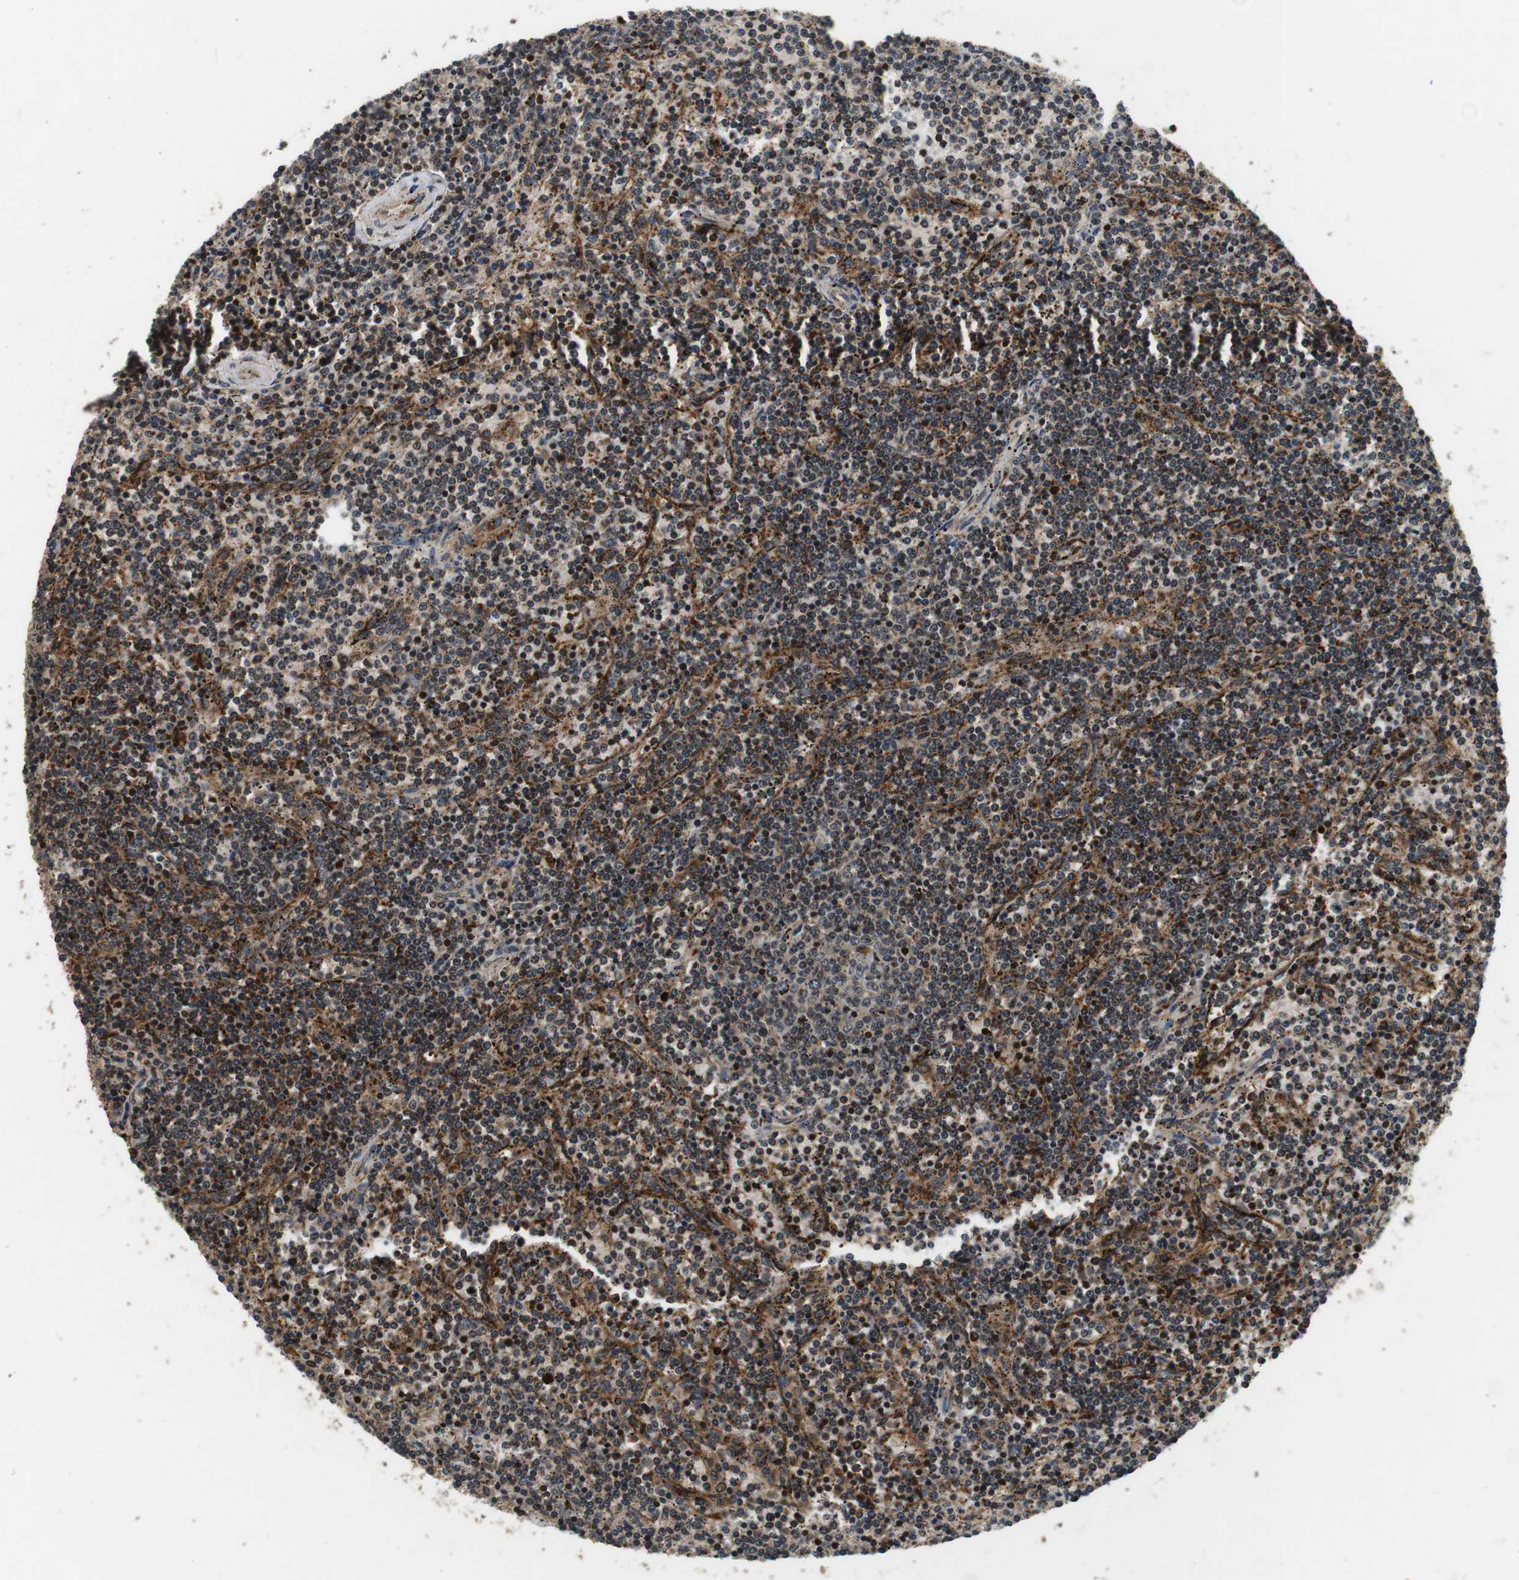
{"staining": {"intensity": "weak", "quantity": "25%-75%", "location": "cytoplasmic/membranous,nuclear"}, "tissue": "lymphoma", "cell_type": "Tumor cells", "image_type": "cancer", "snomed": [{"axis": "morphology", "description": "Malignant lymphoma, non-Hodgkin's type, Low grade"}, {"axis": "topography", "description": "Spleen"}], "caption": "Protein staining of low-grade malignant lymphoma, non-Hodgkin's type tissue displays weak cytoplasmic/membranous and nuclear staining in about 25%-75% of tumor cells.", "gene": "TXNRD1", "patient": {"sex": "female", "age": 50}}